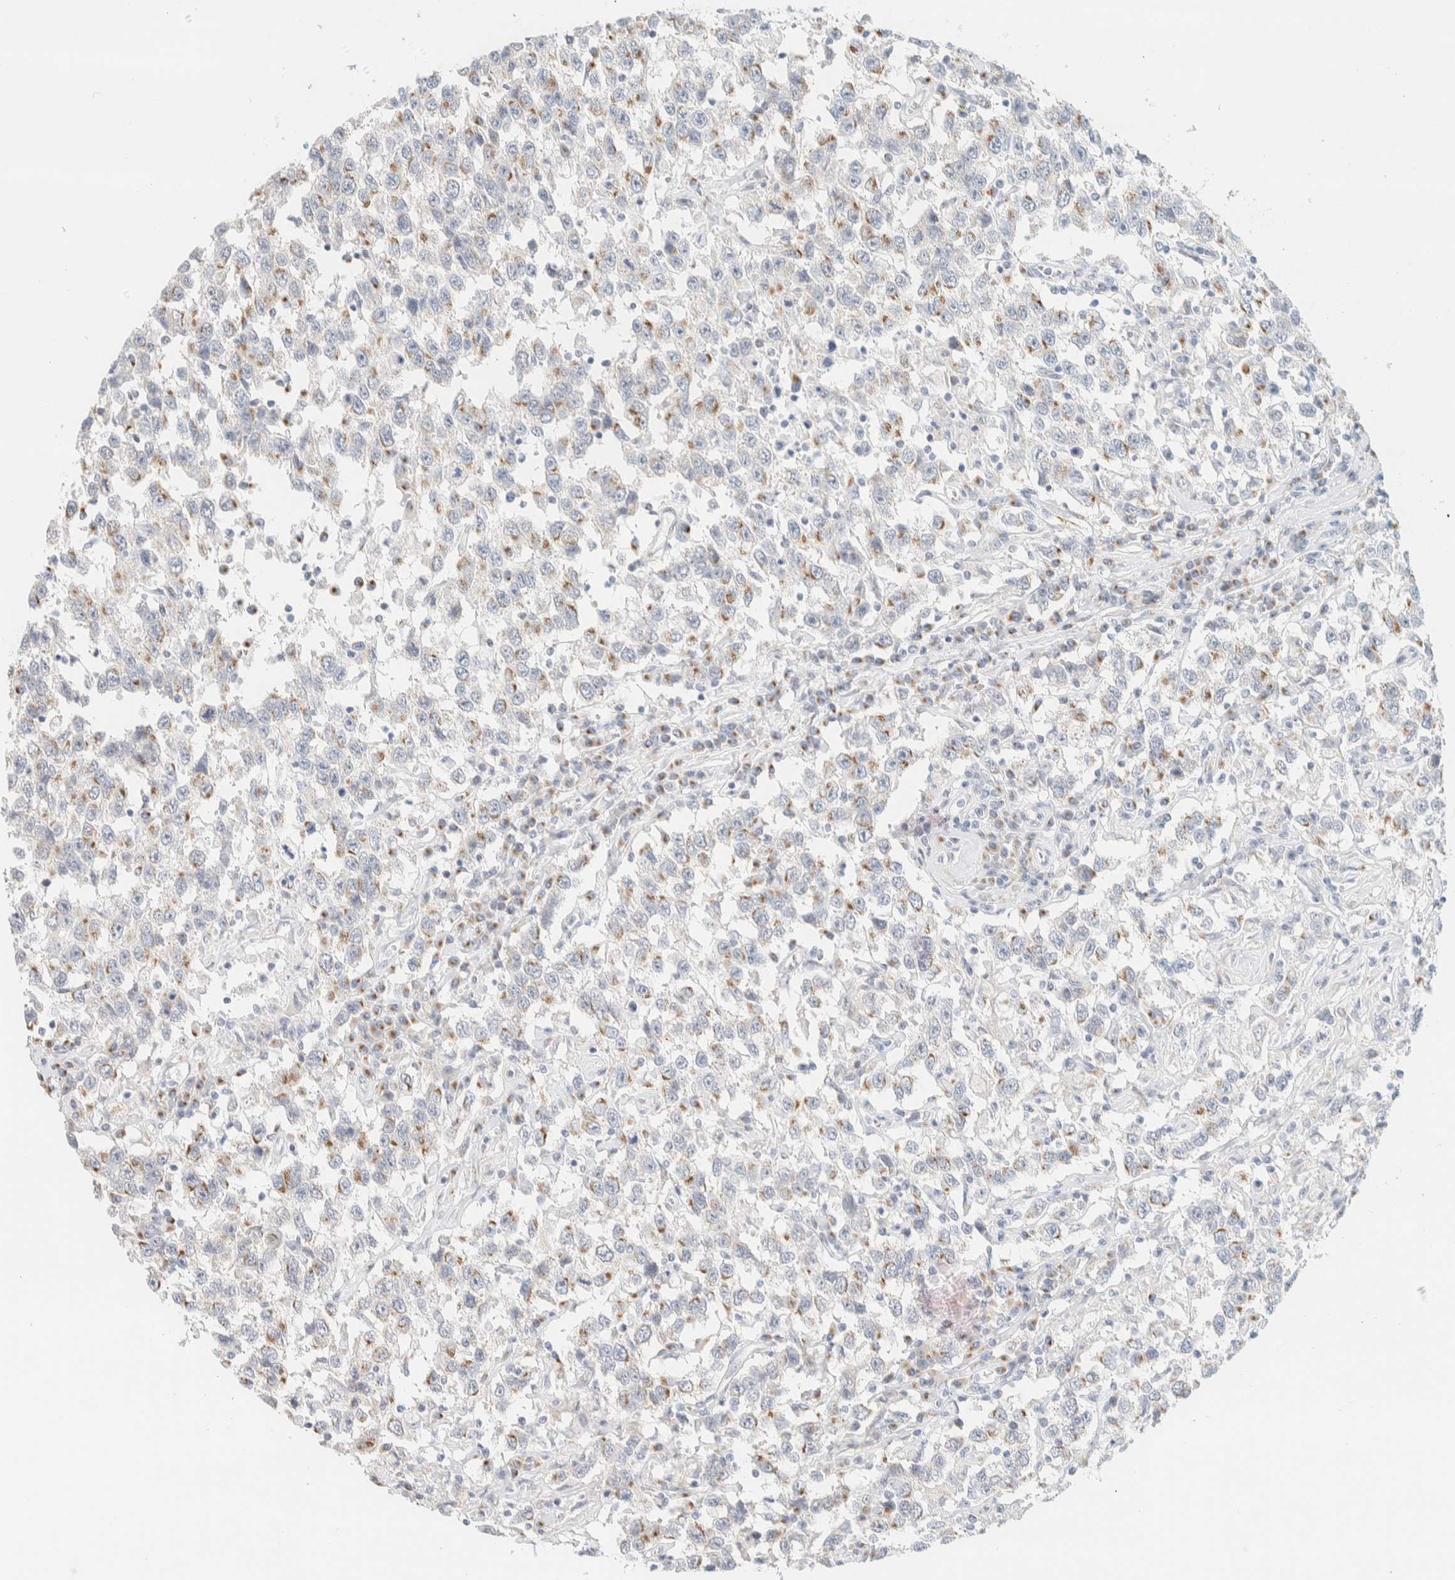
{"staining": {"intensity": "moderate", "quantity": "25%-75%", "location": "cytoplasmic/membranous"}, "tissue": "testis cancer", "cell_type": "Tumor cells", "image_type": "cancer", "snomed": [{"axis": "morphology", "description": "Seminoma, NOS"}, {"axis": "topography", "description": "Testis"}], "caption": "Immunohistochemical staining of human testis cancer displays moderate cytoplasmic/membranous protein staining in about 25%-75% of tumor cells. Nuclei are stained in blue.", "gene": "SPNS3", "patient": {"sex": "male", "age": 41}}